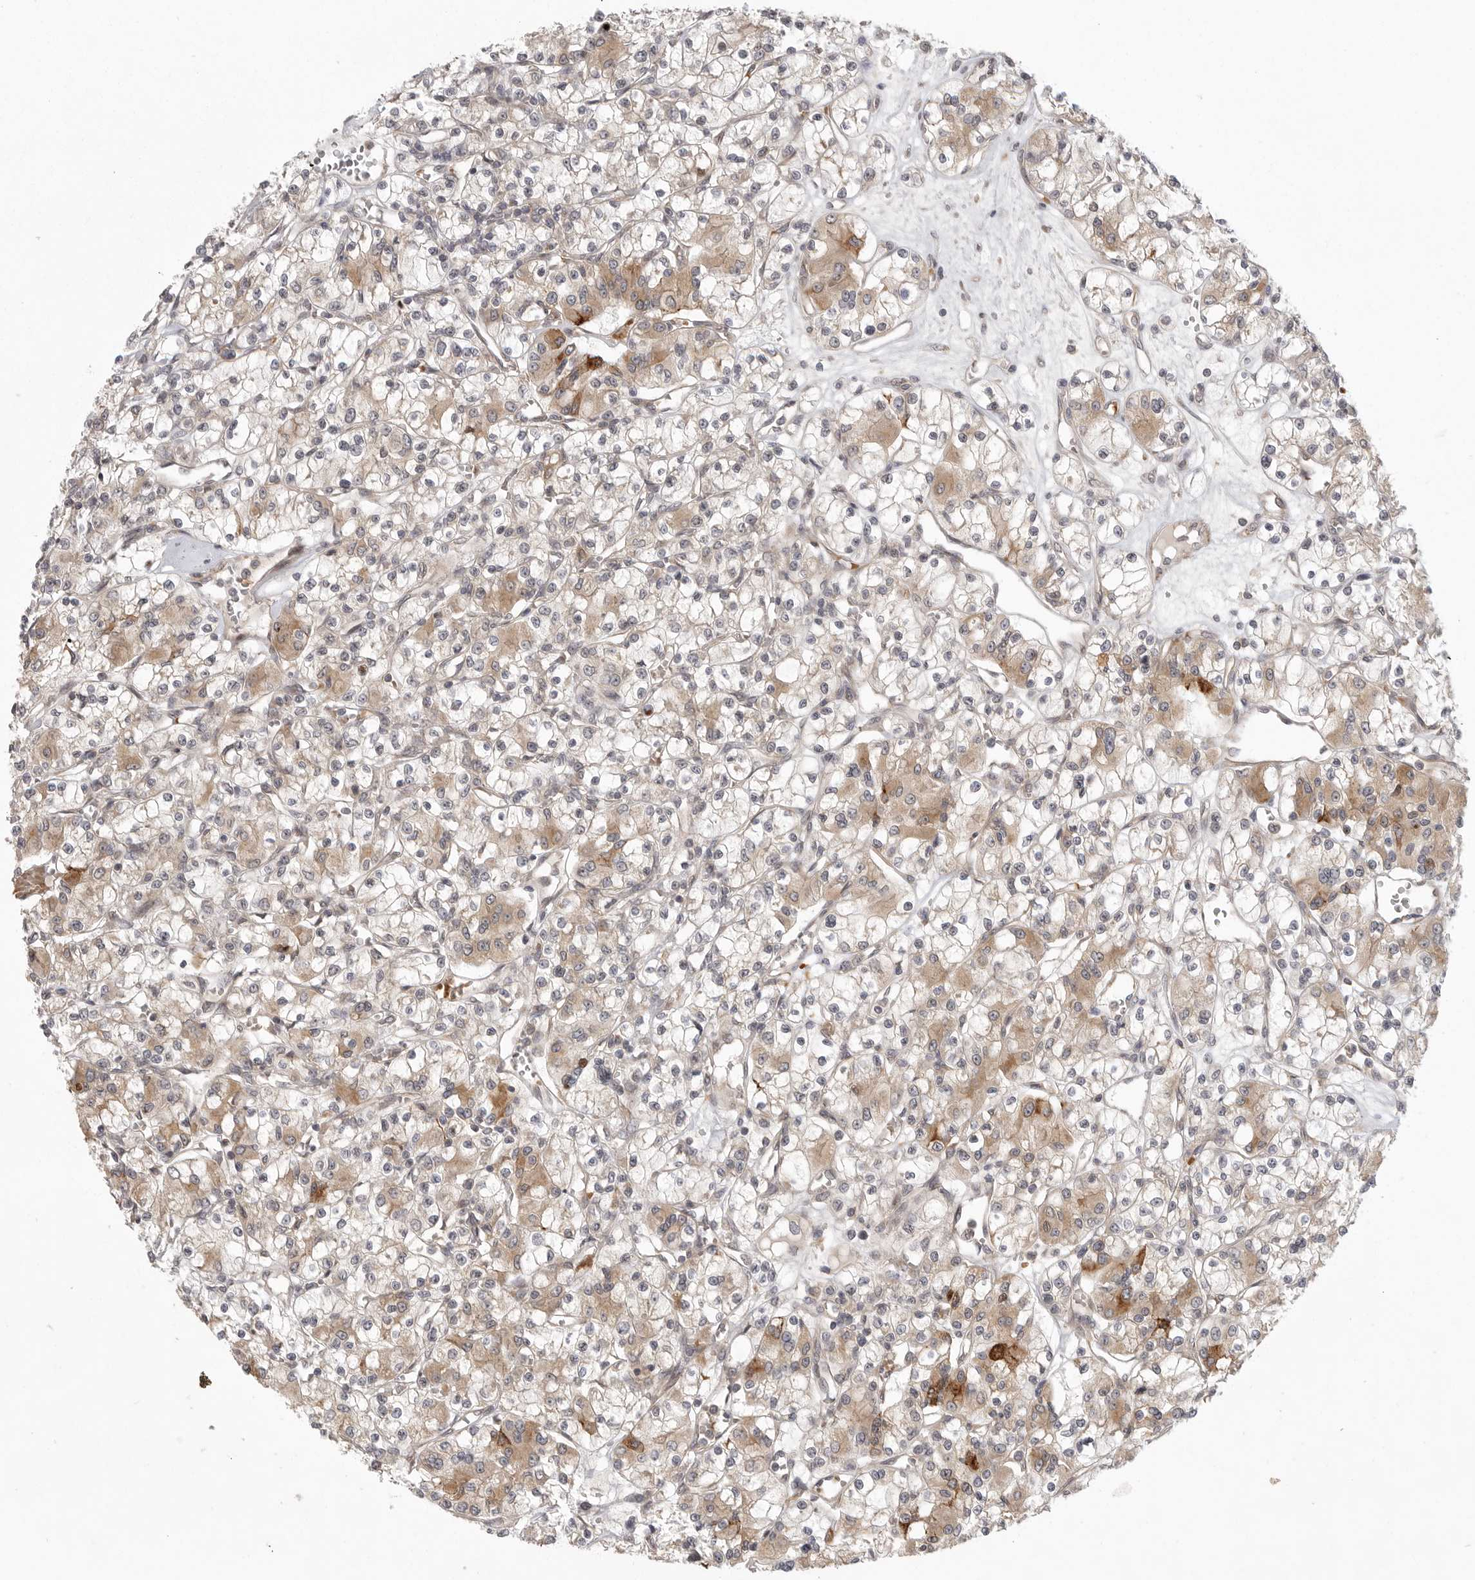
{"staining": {"intensity": "moderate", "quantity": "25%-75%", "location": "cytoplasmic/membranous"}, "tissue": "renal cancer", "cell_type": "Tumor cells", "image_type": "cancer", "snomed": [{"axis": "morphology", "description": "Adenocarcinoma, NOS"}, {"axis": "topography", "description": "Kidney"}], "caption": "Adenocarcinoma (renal) was stained to show a protein in brown. There is medium levels of moderate cytoplasmic/membranous positivity in about 25%-75% of tumor cells.", "gene": "CCPG1", "patient": {"sex": "female", "age": 59}}